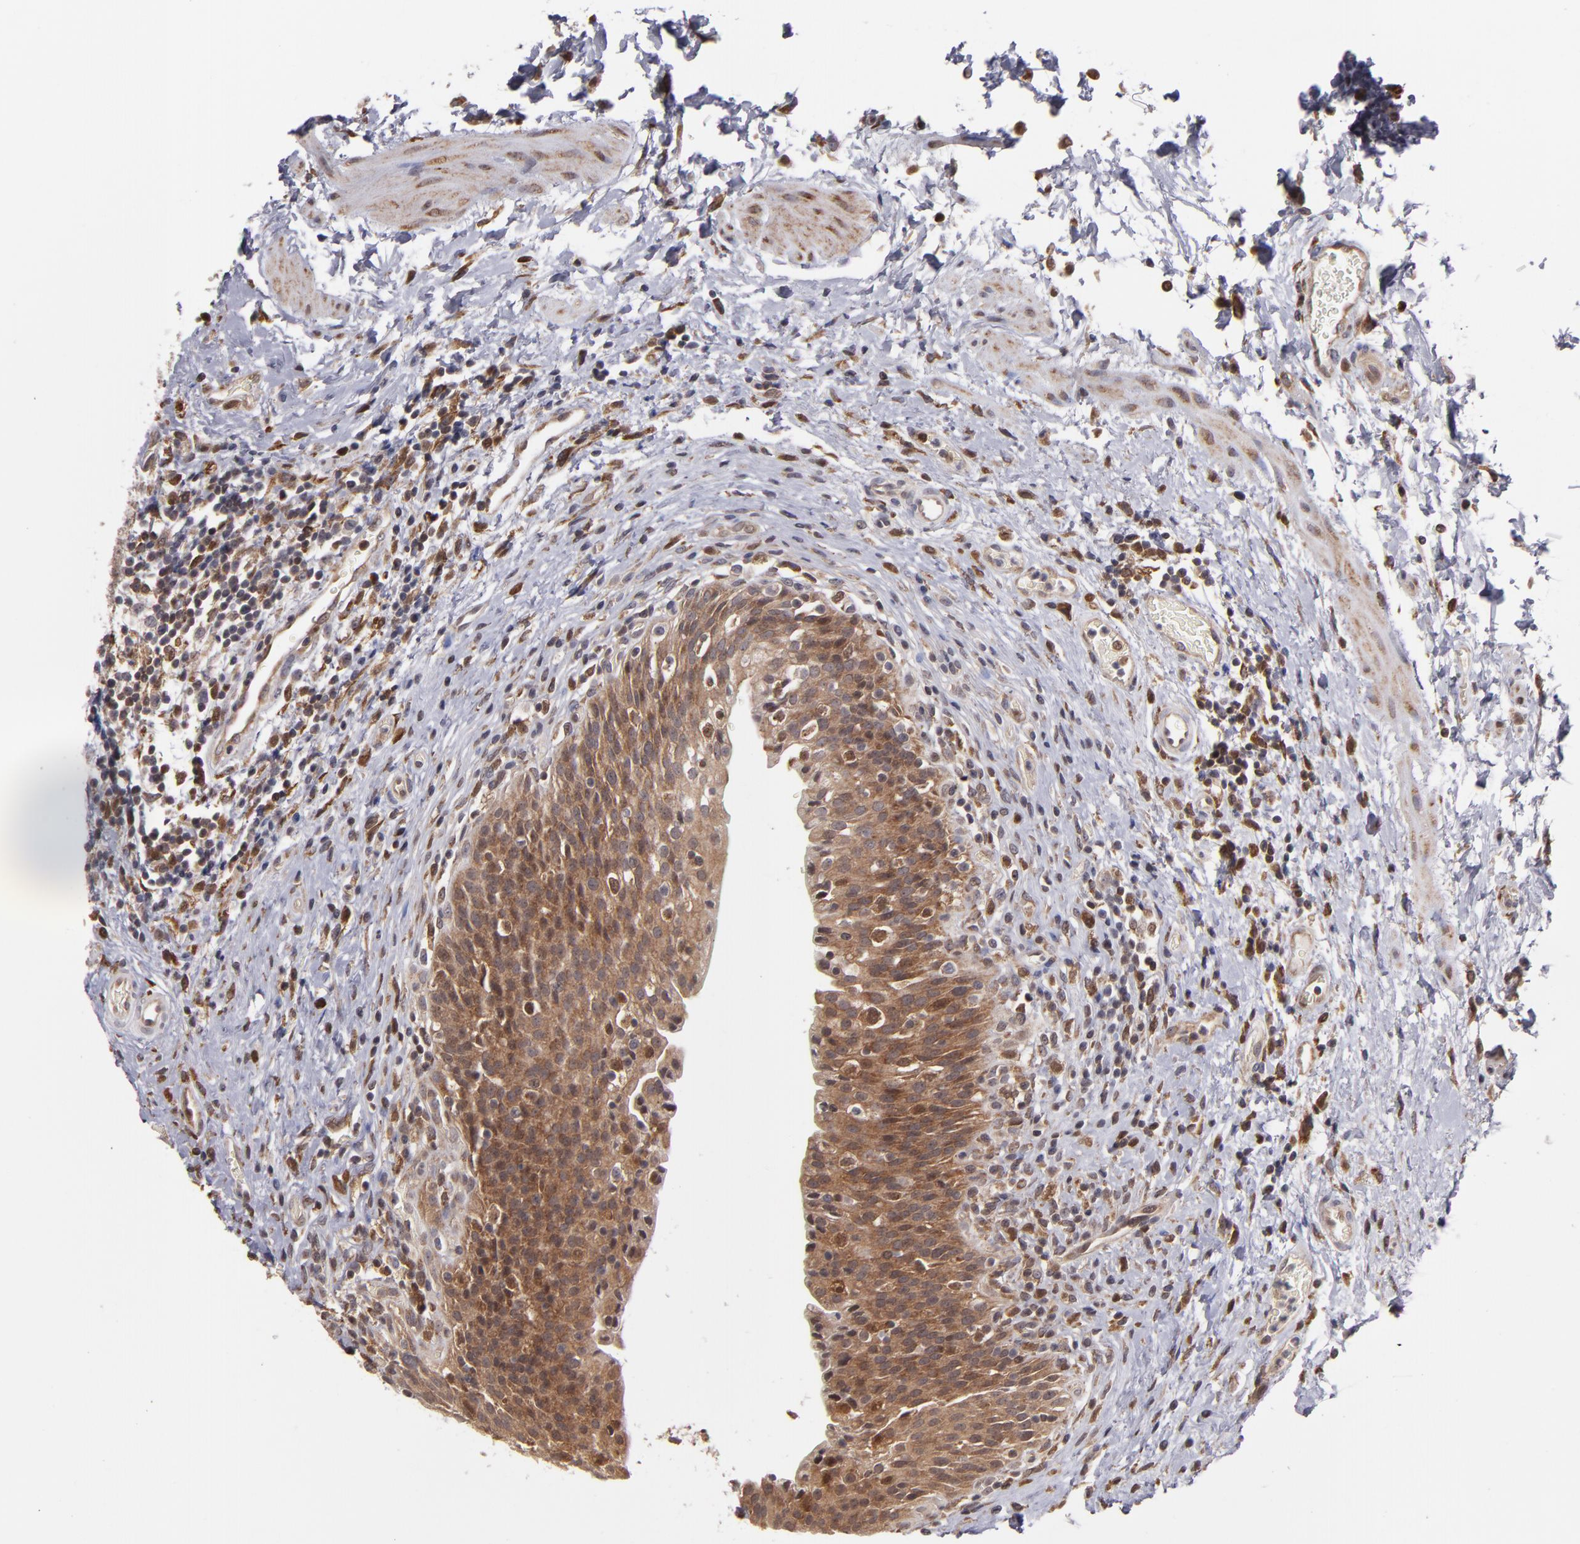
{"staining": {"intensity": "strong", "quantity": ">75%", "location": "cytoplasmic/membranous"}, "tissue": "urinary bladder", "cell_type": "Urothelial cells", "image_type": "normal", "snomed": [{"axis": "morphology", "description": "Normal tissue, NOS"}, {"axis": "topography", "description": "Urinary bladder"}], "caption": "Immunohistochemical staining of benign human urinary bladder shows strong cytoplasmic/membranous protein staining in approximately >75% of urothelial cells.", "gene": "CASP1", "patient": {"sex": "male", "age": 51}}